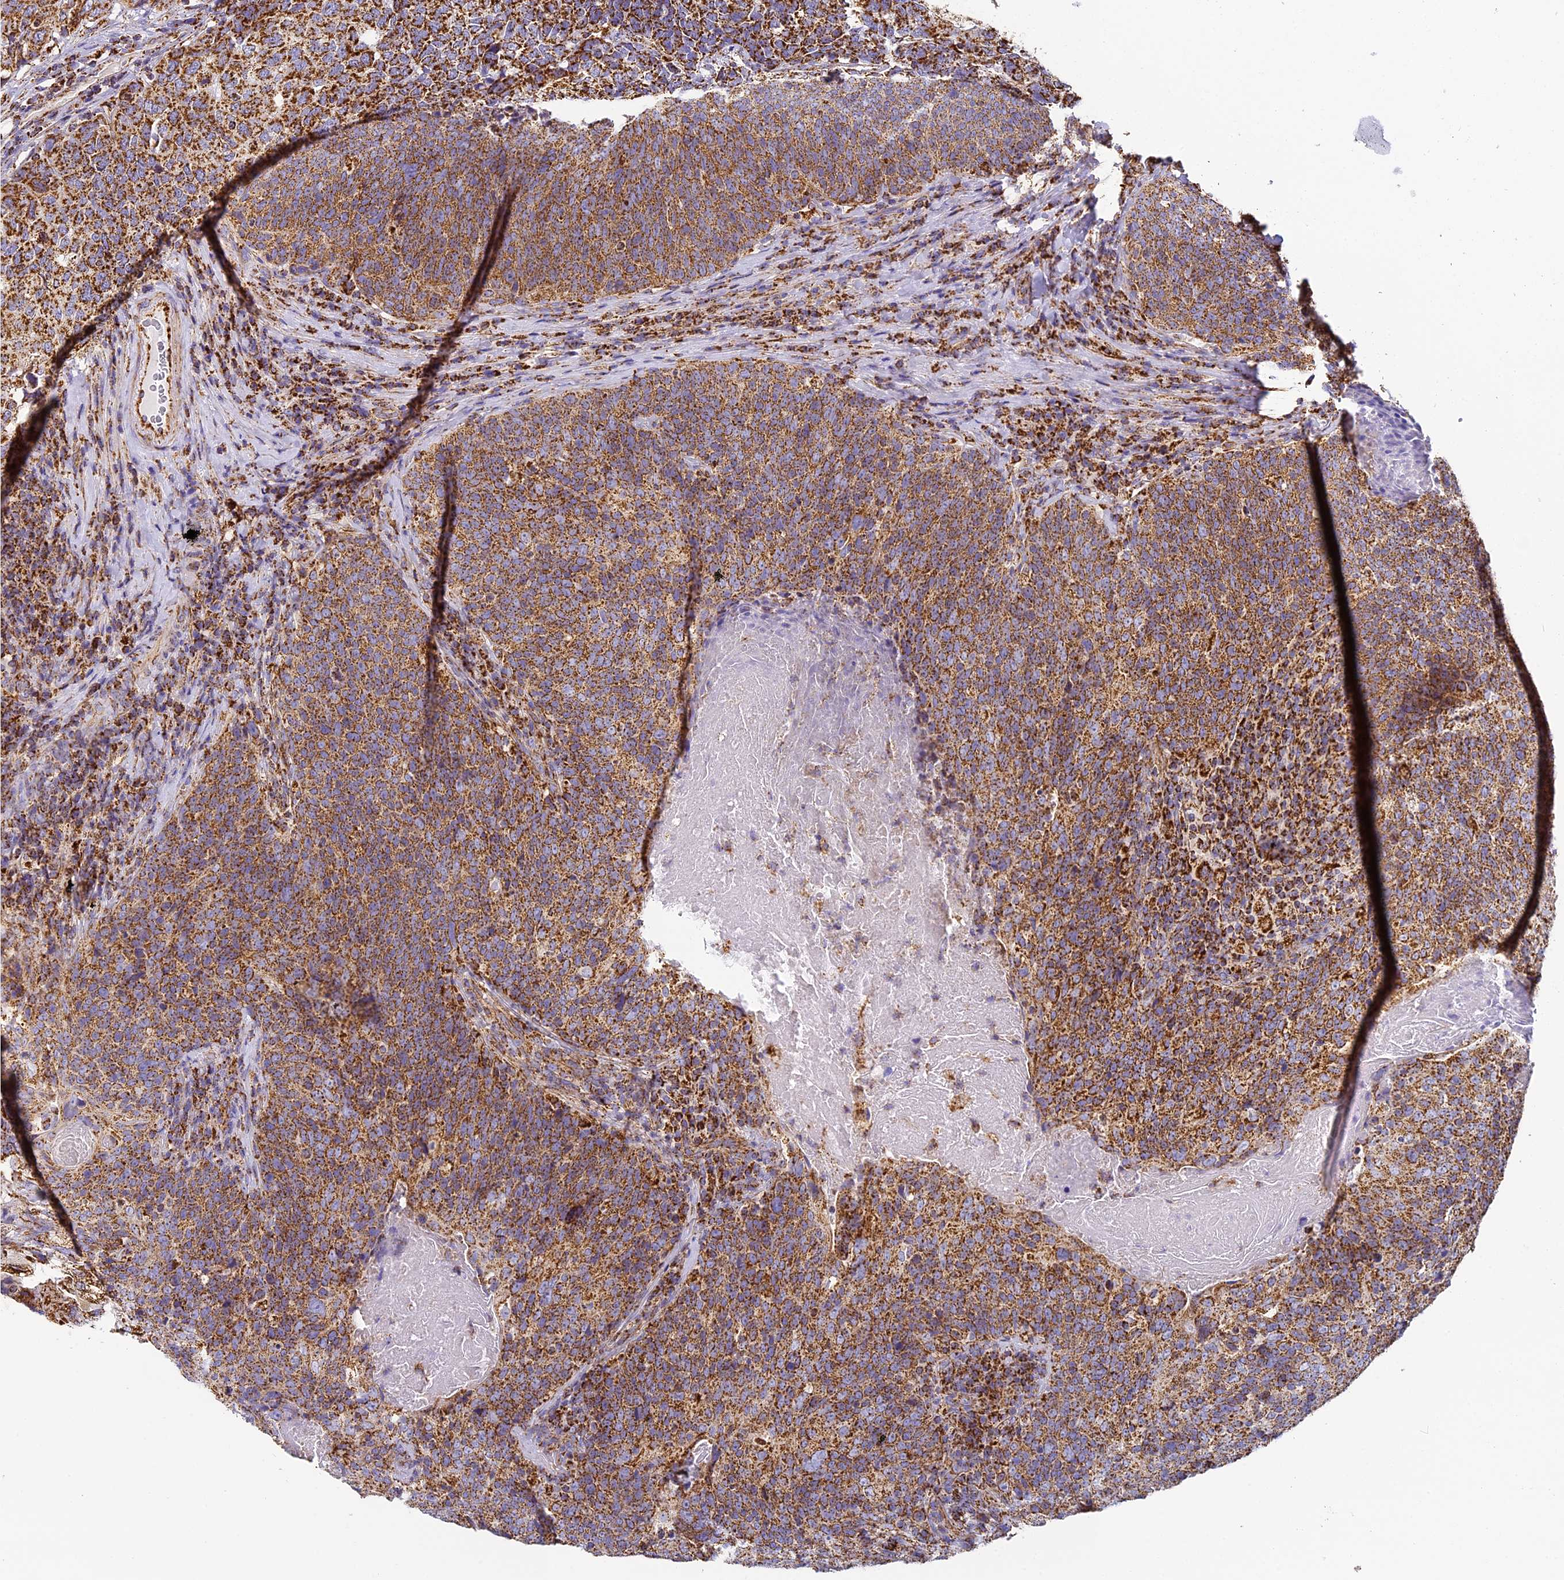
{"staining": {"intensity": "moderate", "quantity": ">75%", "location": "cytoplasmic/membranous"}, "tissue": "head and neck cancer", "cell_type": "Tumor cells", "image_type": "cancer", "snomed": [{"axis": "morphology", "description": "Squamous cell carcinoma, NOS"}, {"axis": "morphology", "description": "Squamous cell carcinoma, metastatic, NOS"}, {"axis": "topography", "description": "Lymph node"}, {"axis": "topography", "description": "Head-Neck"}], "caption": "Immunohistochemistry staining of squamous cell carcinoma (head and neck), which reveals medium levels of moderate cytoplasmic/membranous positivity in about >75% of tumor cells indicating moderate cytoplasmic/membranous protein positivity. The staining was performed using DAB (brown) for protein detection and nuclei were counterstained in hematoxylin (blue).", "gene": "STK17A", "patient": {"sex": "male", "age": 62}}